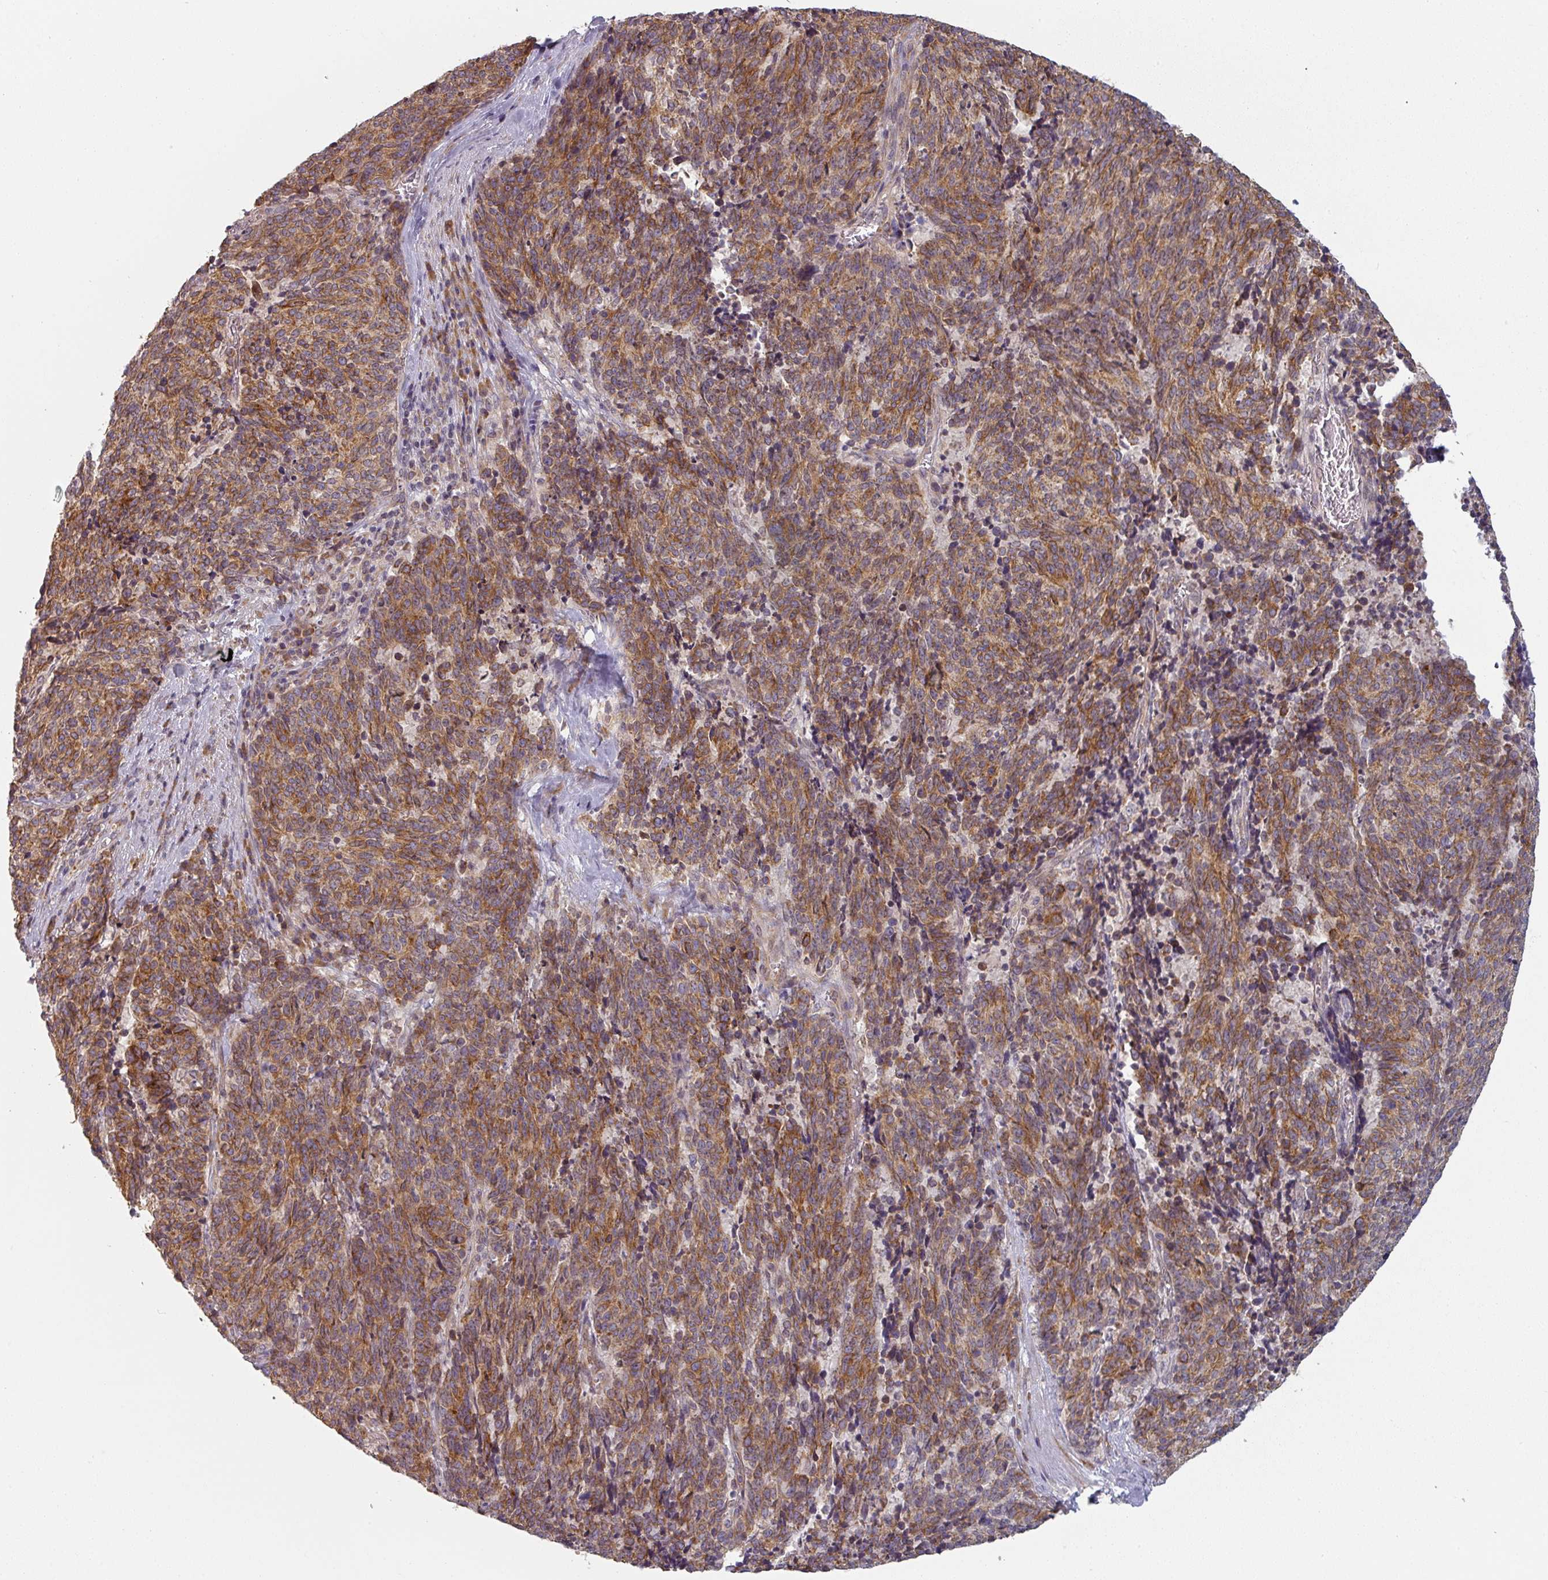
{"staining": {"intensity": "moderate", "quantity": ">75%", "location": "cytoplasmic/membranous"}, "tissue": "cervical cancer", "cell_type": "Tumor cells", "image_type": "cancer", "snomed": [{"axis": "morphology", "description": "Squamous cell carcinoma, NOS"}, {"axis": "topography", "description": "Cervix"}], "caption": "High-power microscopy captured an IHC micrograph of cervical cancer, revealing moderate cytoplasmic/membranous positivity in about >75% of tumor cells. The protein is shown in brown color, while the nuclei are stained blue.", "gene": "TAPT1", "patient": {"sex": "female", "age": 29}}